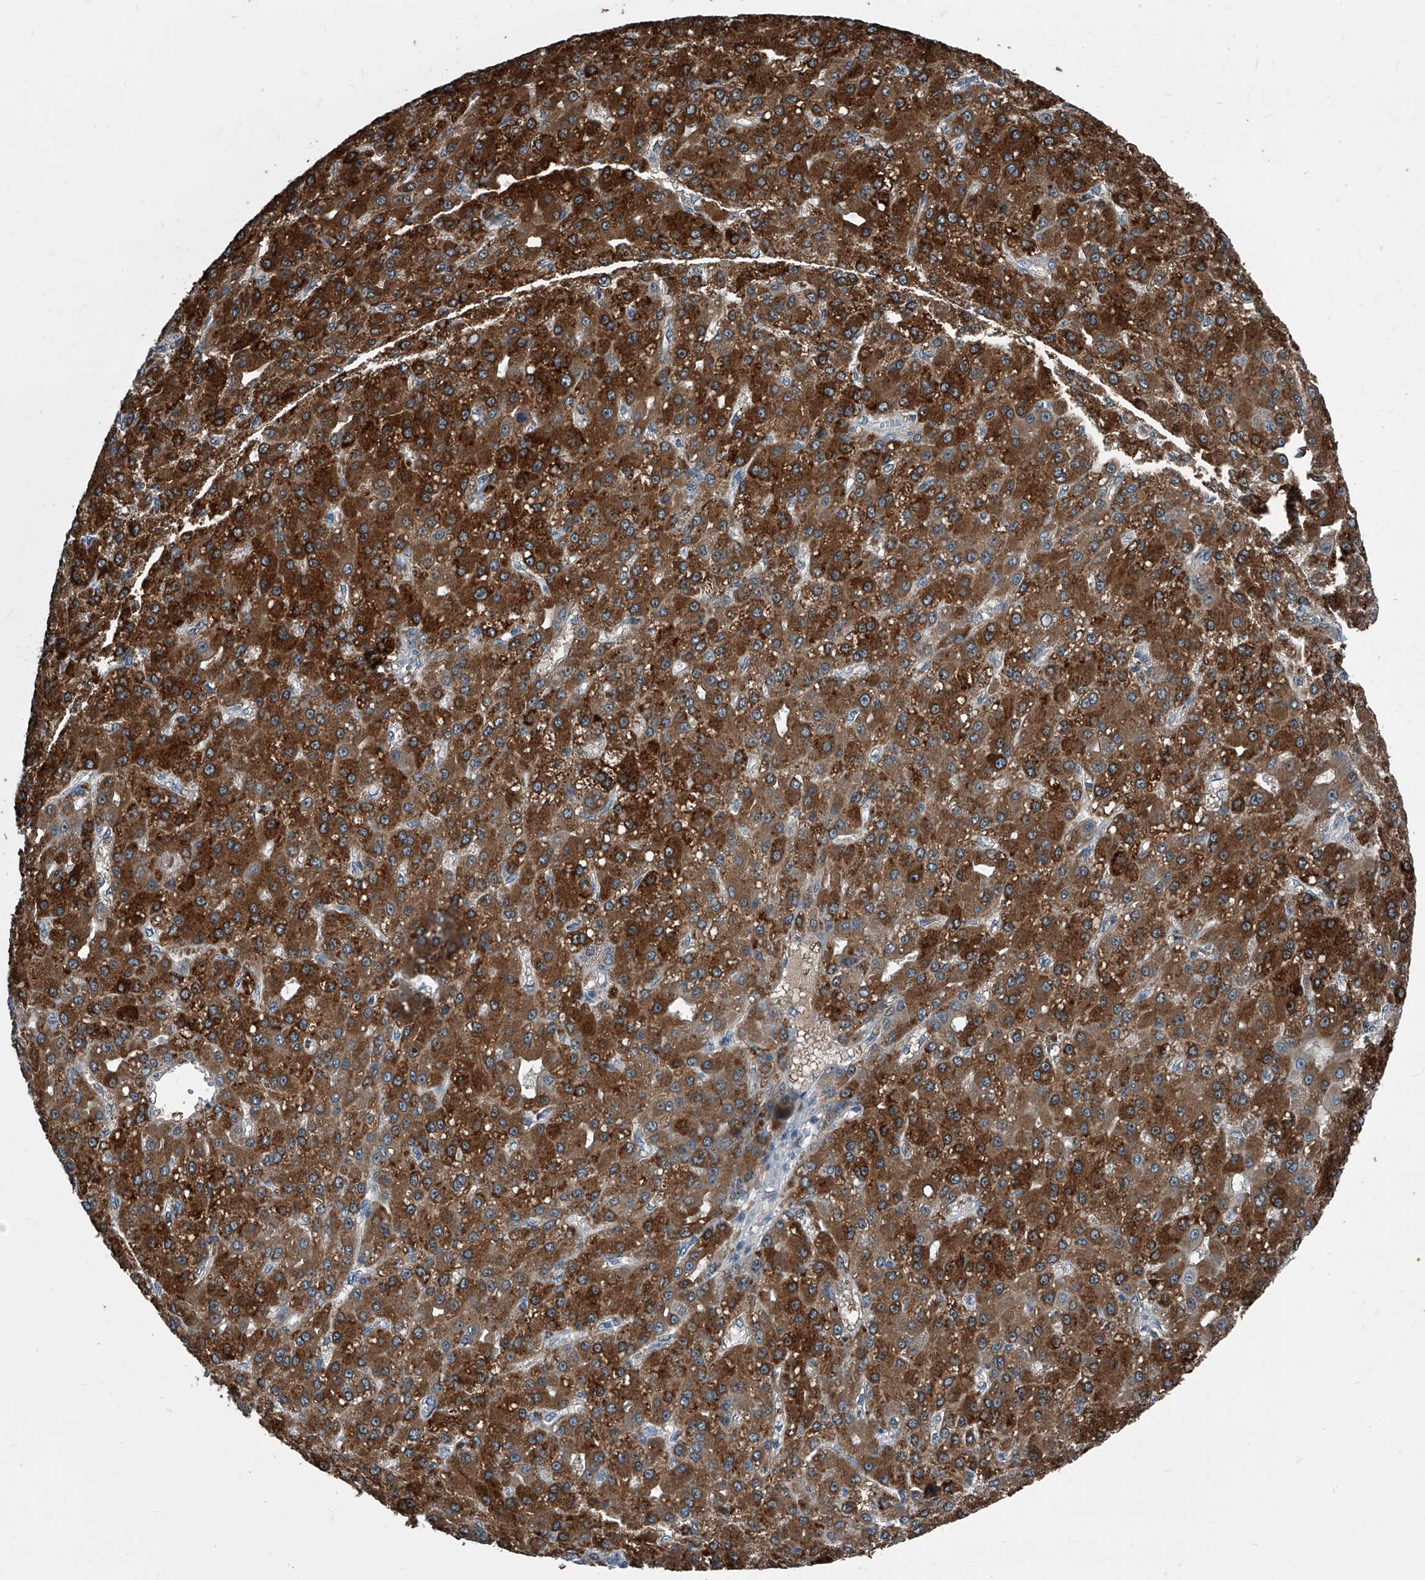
{"staining": {"intensity": "strong", "quantity": ">75%", "location": "cytoplasmic/membranous"}, "tissue": "liver cancer", "cell_type": "Tumor cells", "image_type": "cancer", "snomed": [{"axis": "morphology", "description": "Carcinoma, Hepatocellular, NOS"}, {"axis": "topography", "description": "Liver"}], "caption": "Human liver cancer (hepatocellular carcinoma) stained for a protein (brown) exhibits strong cytoplasmic/membranous positive staining in approximately >75% of tumor cells.", "gene": "MEN1", "patient": {"sex": "male", "age": 67}}